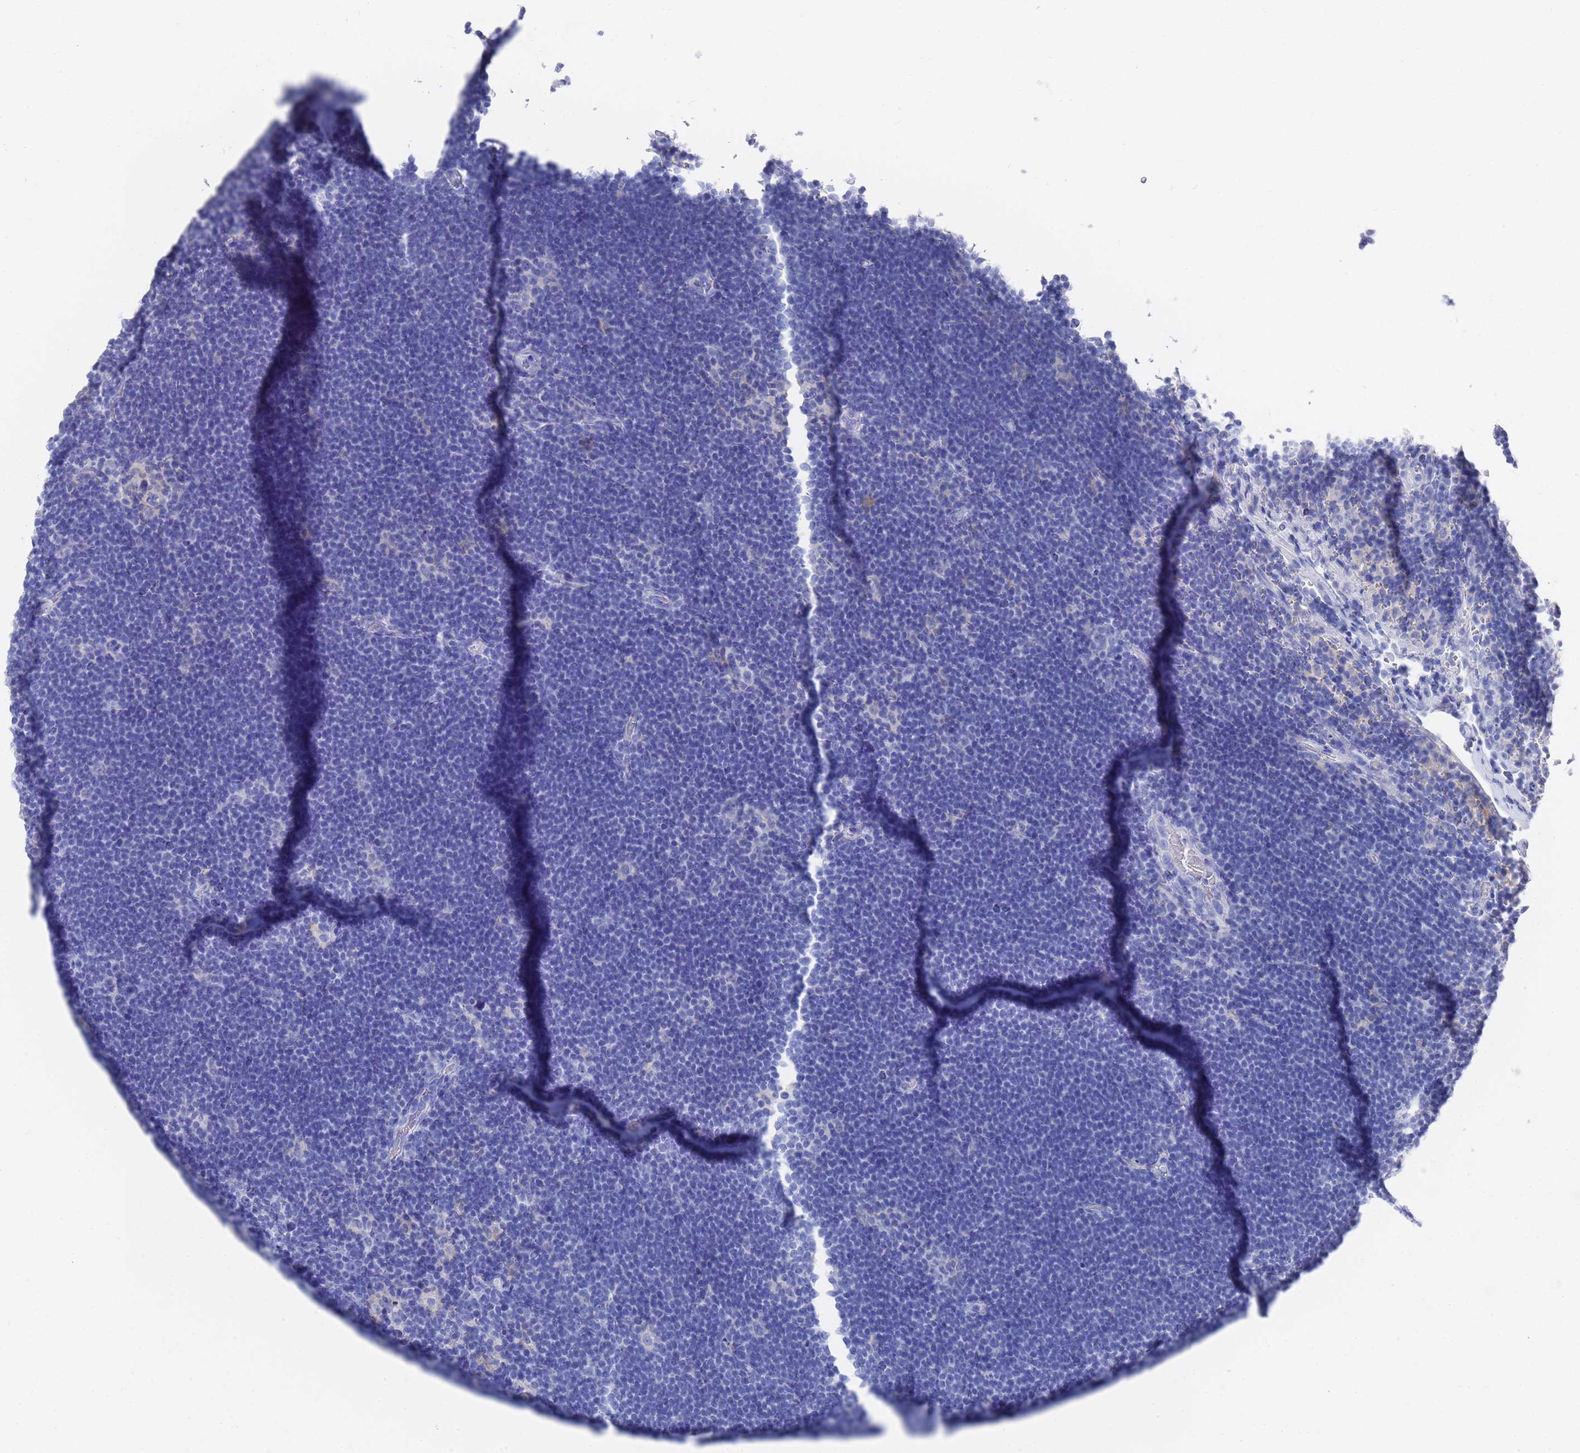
{"staining": {"intensity": "negative", "quantity": "none", "location": "none"}, "tissue": "lymphoma", "cell_type": "Tumor cells", "image_type": "cancer", "snomed": [{"axis": "morphology", "description": "Hodgkin's disease, NOS"}, {"axis": "topography", "description": "Lymph node"}], "caption": "Immunohistochemistry (IHC) histopathology image of human Hodgkin's disease stained for a protein (brown), which exhibits no positivity in tumor cells. (Brightfield microscopy of DAB (3,3'-diaminobenzidine) IHC at high magnification).", "gene": "GGT1", "patient": {"sex": "female", "age": 57}}